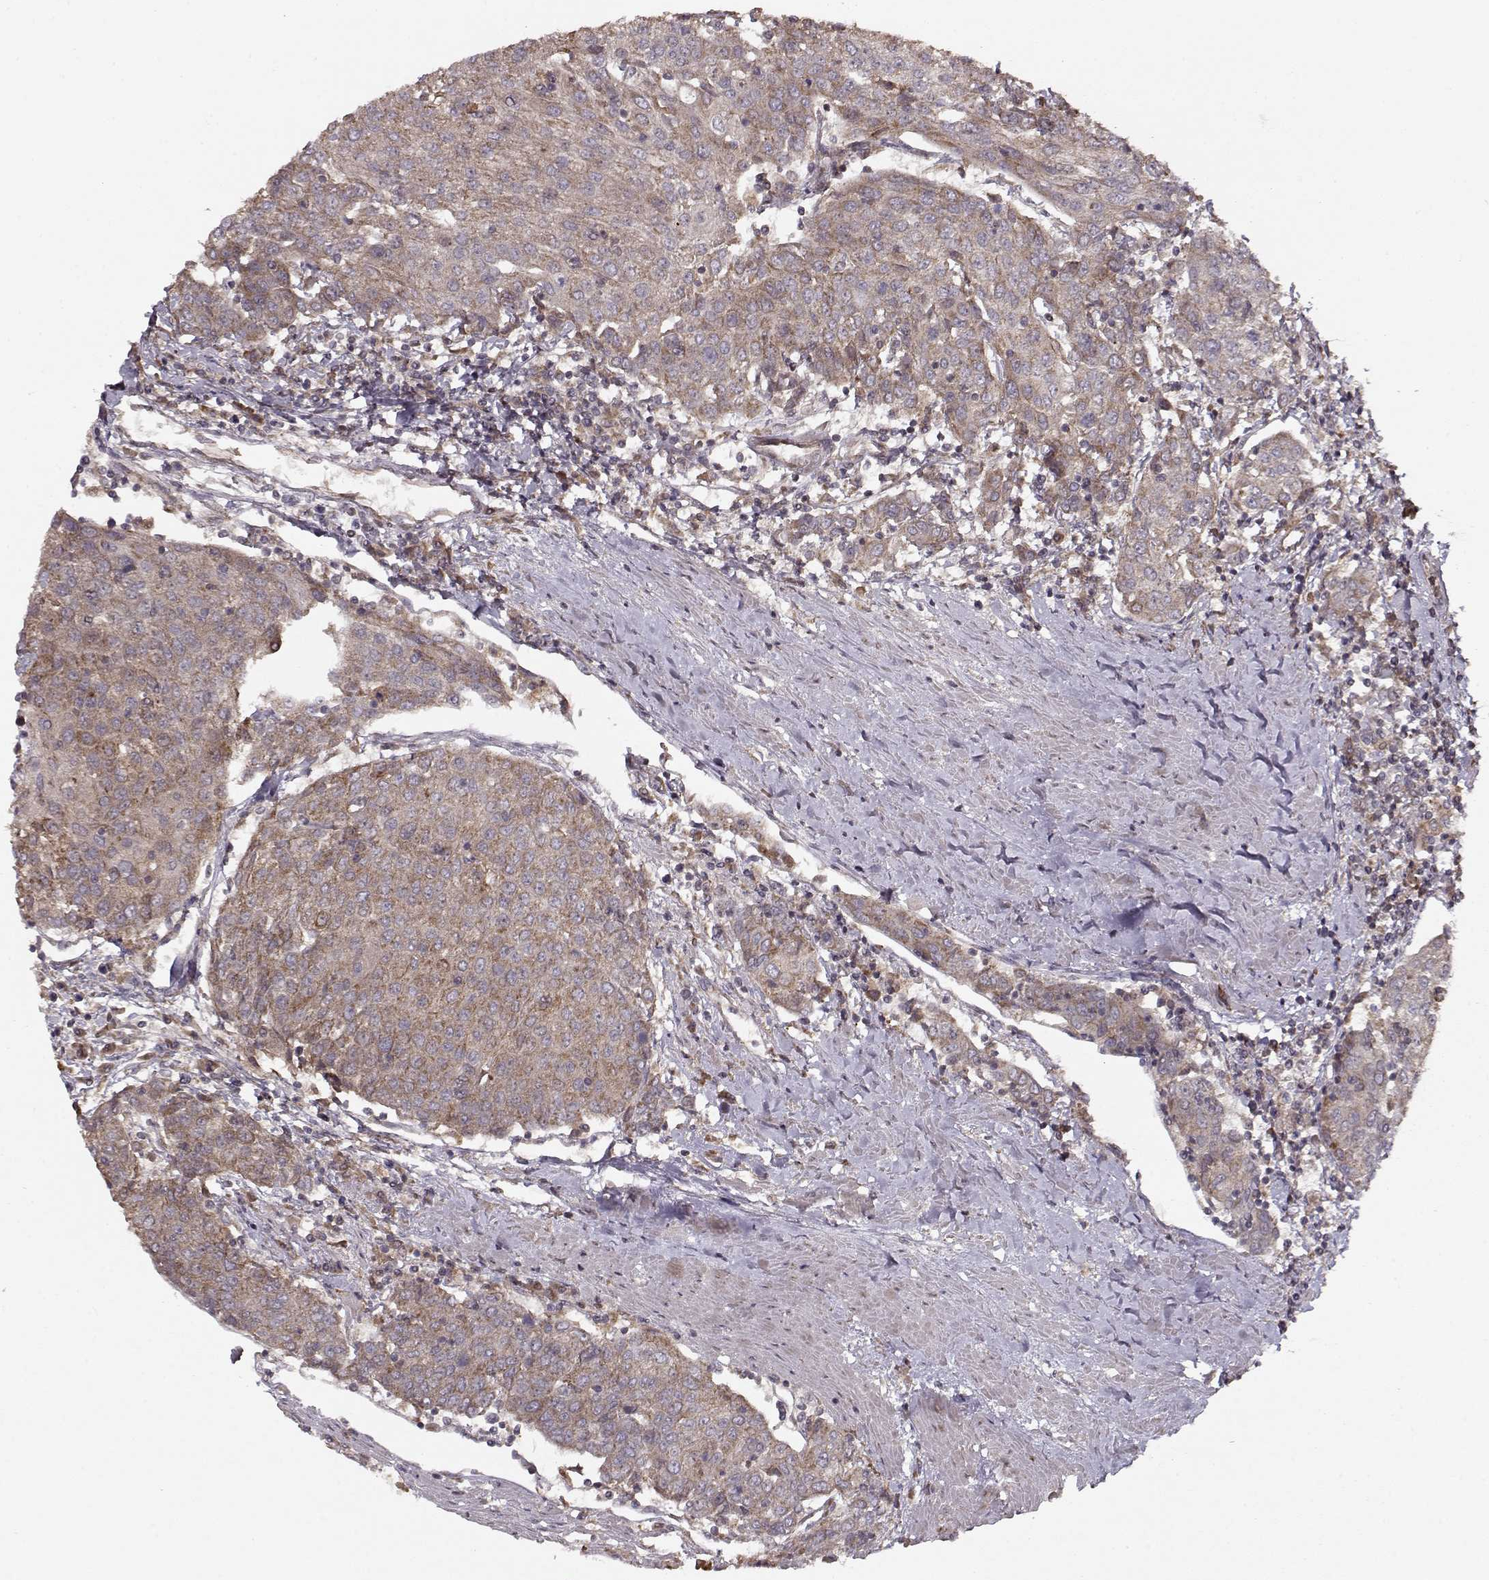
{"staining": {"intensity": "moderate", "quantity": ">75%", "location": "cytoplasmic/membranous"}, "tissue": "urothelial cancer", "cell_type": "Tumor cells", "image_type": "cancer", "snomed": [{"axis": "morphology", "description": "Urothelial carcinoma, High grade"}, {"axis": "topography", "description": "Urinary bladder"}], "caption": "Moderate cytoplasmic/membranous protein expression is appreciated in approximately >75% of tumor cells in urothelial carcinoma (high-grade).", "gene": "CMTM3", "patient": {"sex": "female", "age": 85}}